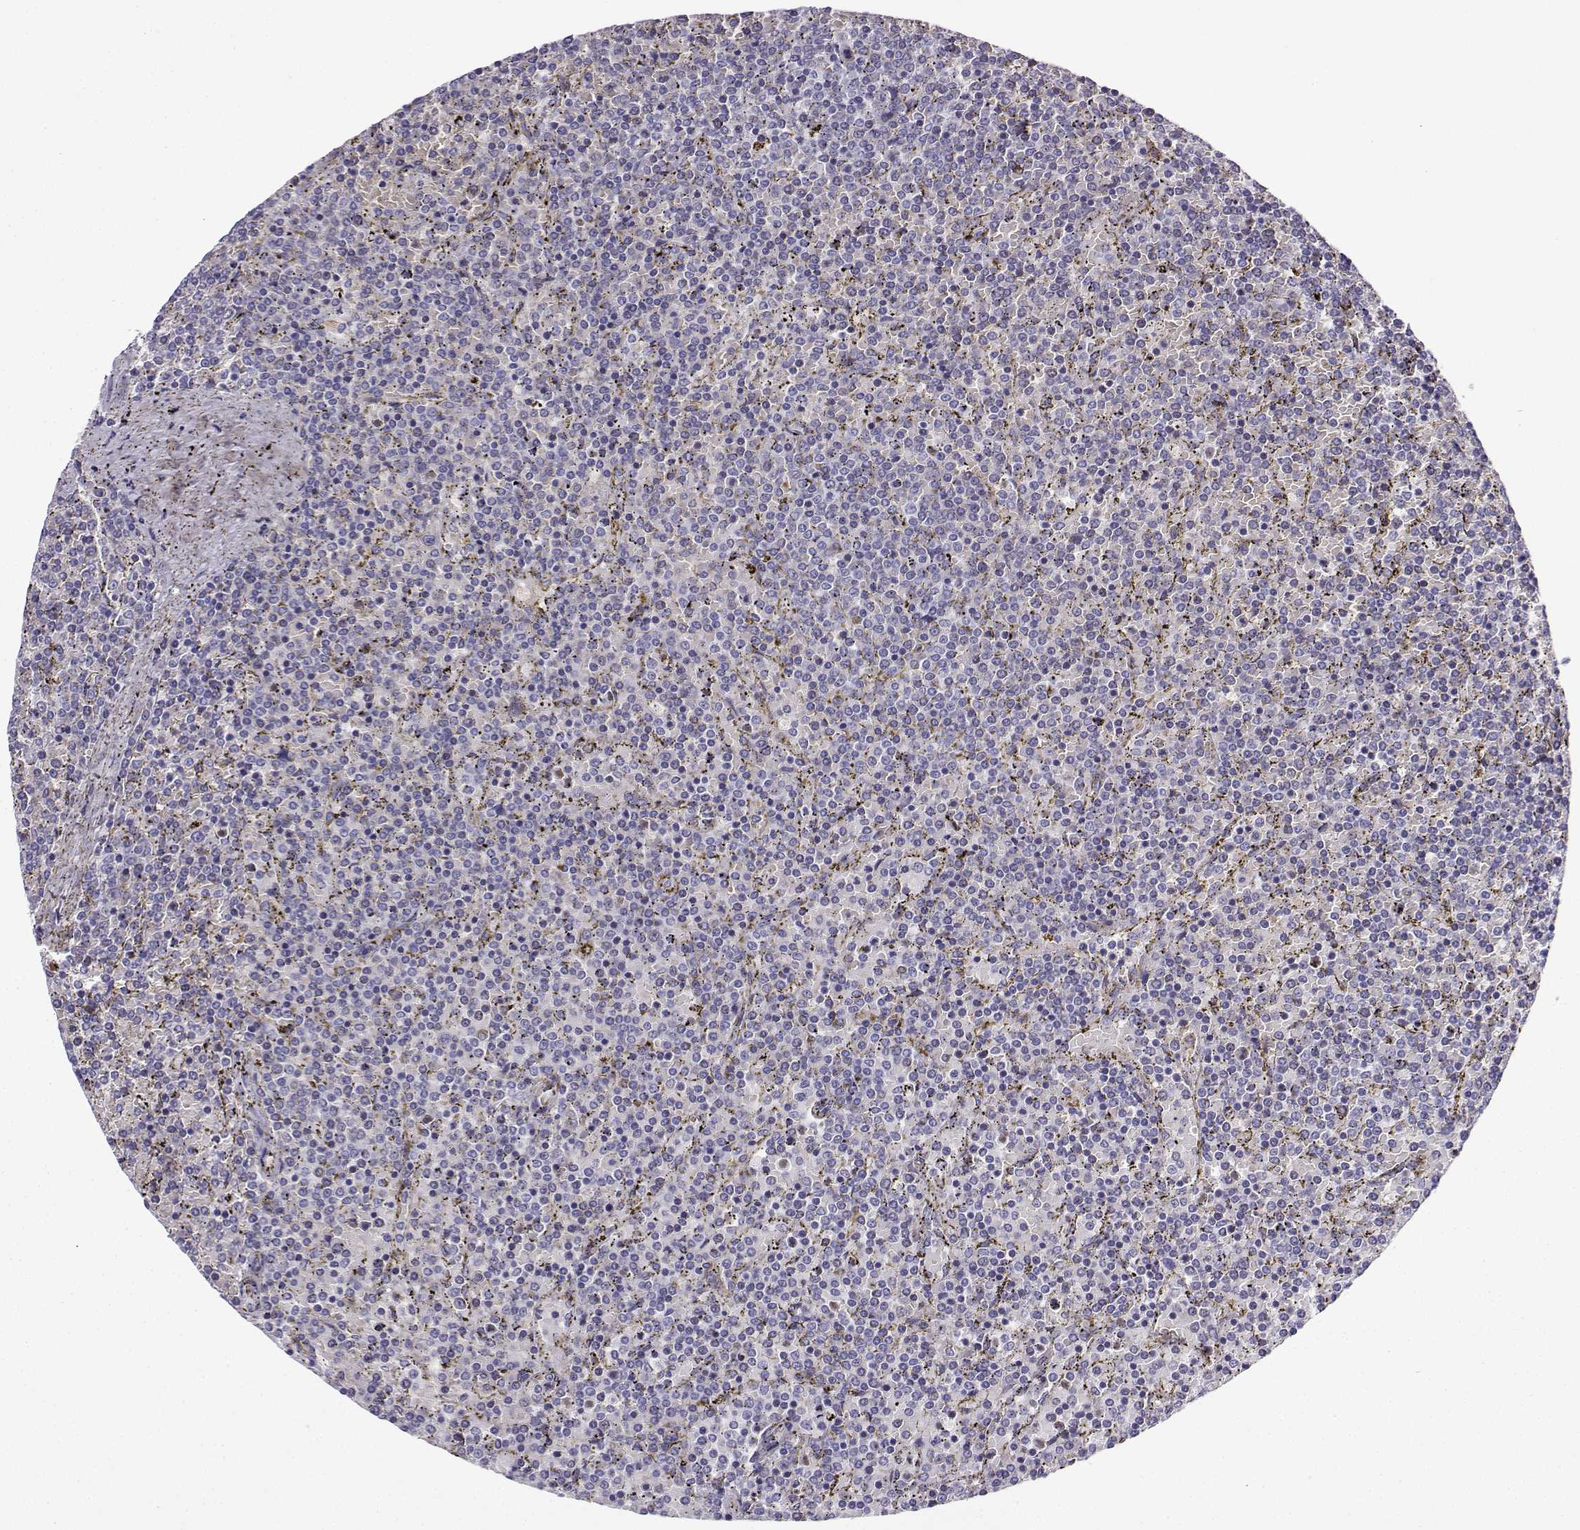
{"staining": {"intensity": "negative", "quantity": "none", "location": "none"}, "tissue": "lymphoma", "cell_type": "Tumor cells", "image_type": "cancer", "snomed": [{"axis": "morphology", "description": "Malignant lymphoma, non-Hodgkin's type, Low grade"}, {"axis": "topography", "description": "Spleen"}], "caption": "Immunohistochemistry of human lymphoma reveals no positivity in tumor cells. (Brightfield microscopy of DAB IHC at high magnification).", "gene": "LINGO1", "patient": {"sex": "female", "age": 77}}